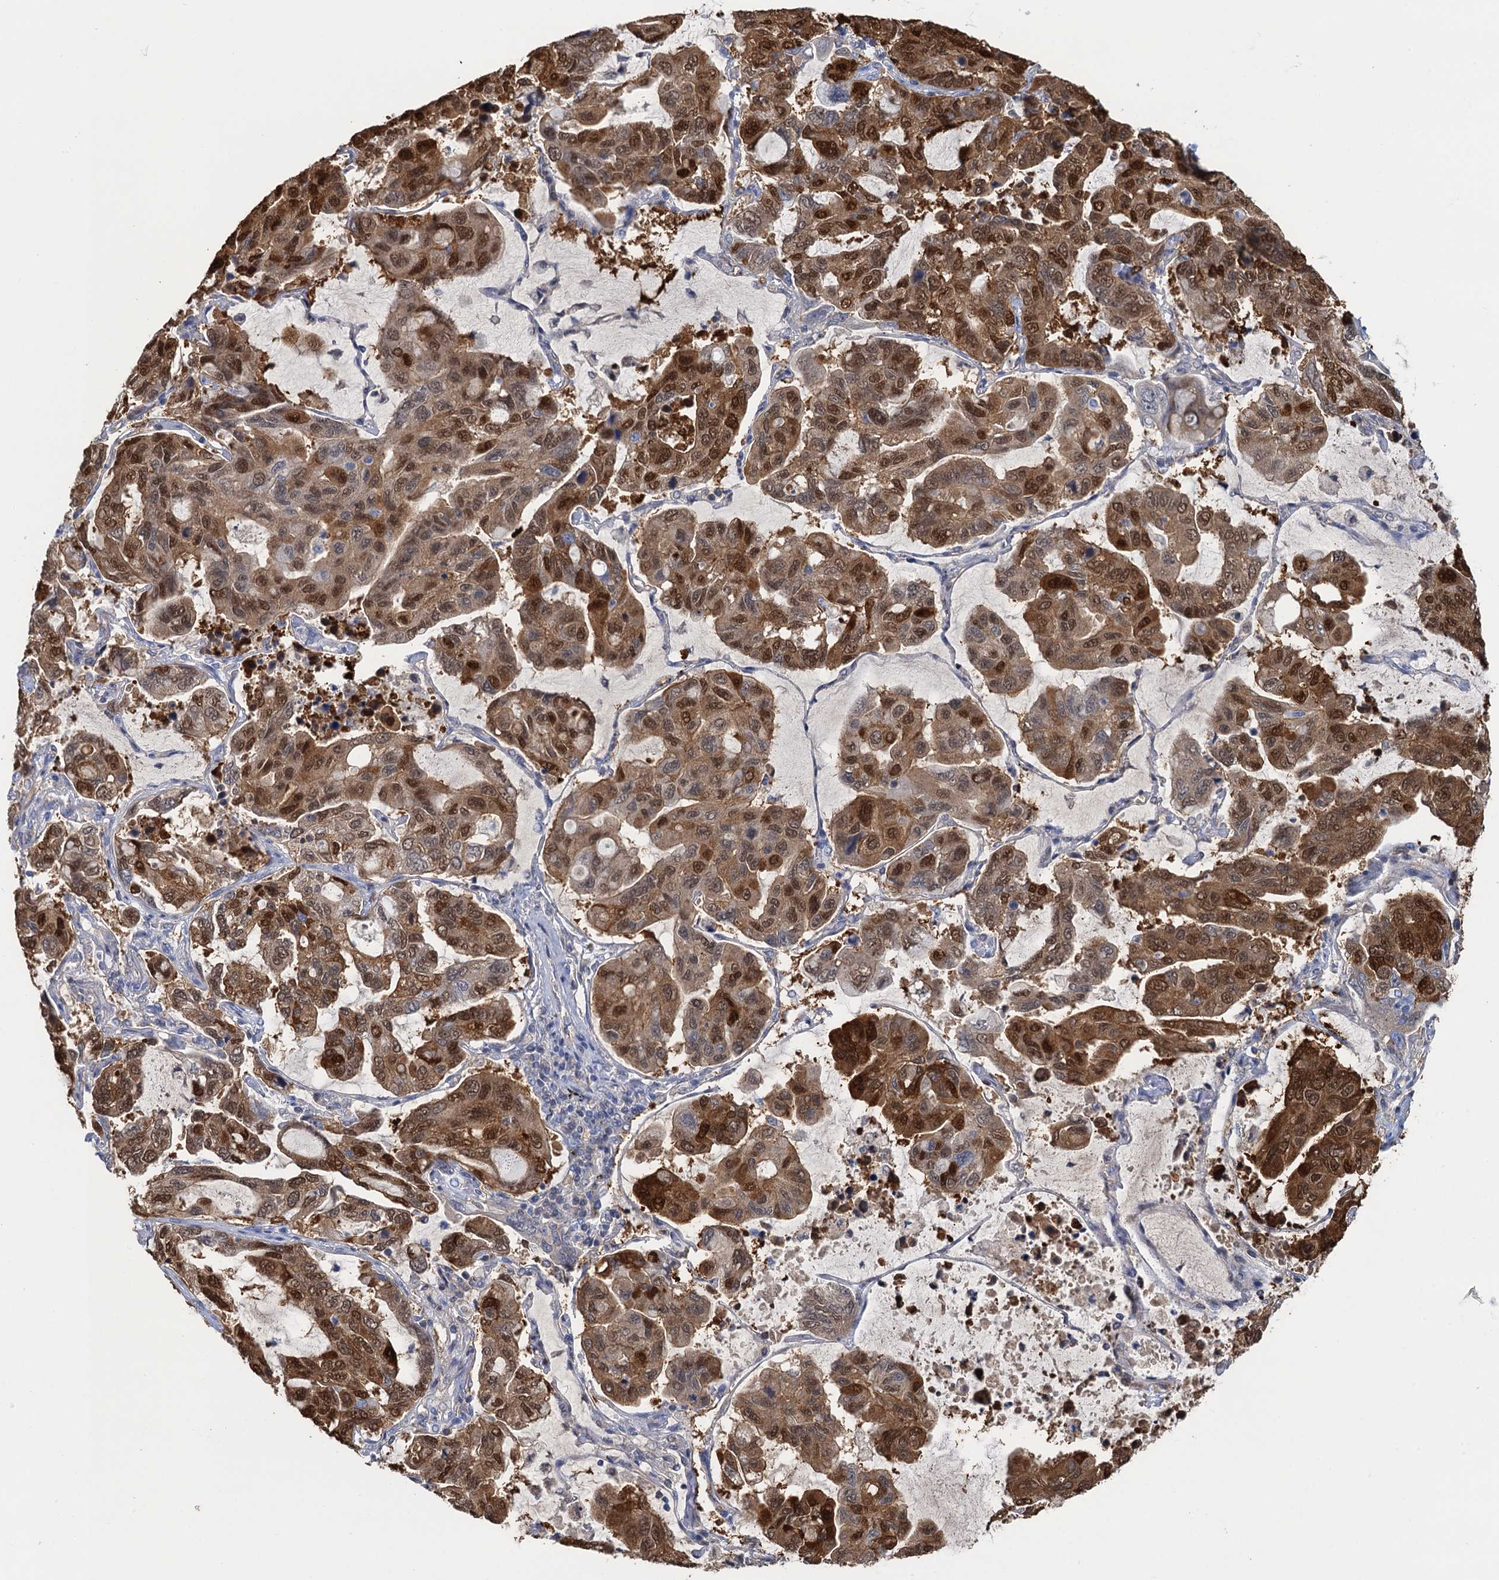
{"staining": {"intensity": "strong", "quantity": ">75%", "location": "cytoplasmic/membranous,nuclear"}, "tissue": "lung cancer", "cell_type": "Tumor cells", "image_type": "cancer", "snomed": [{"axis": "morphology", "description": "Adenocarcinoma, NOS"}, {"axis": "topography", "description": "Lung"}], "caption": "Strong cytoplasmic/membranous and nuclear expression for a protein is identified in about >75% of tumor cells of lung cancer (adenocarcinoma) using immunohistochemistry (IHC).", "gene": "CALML5", "patient": {"sex": "male", "age": 64}}